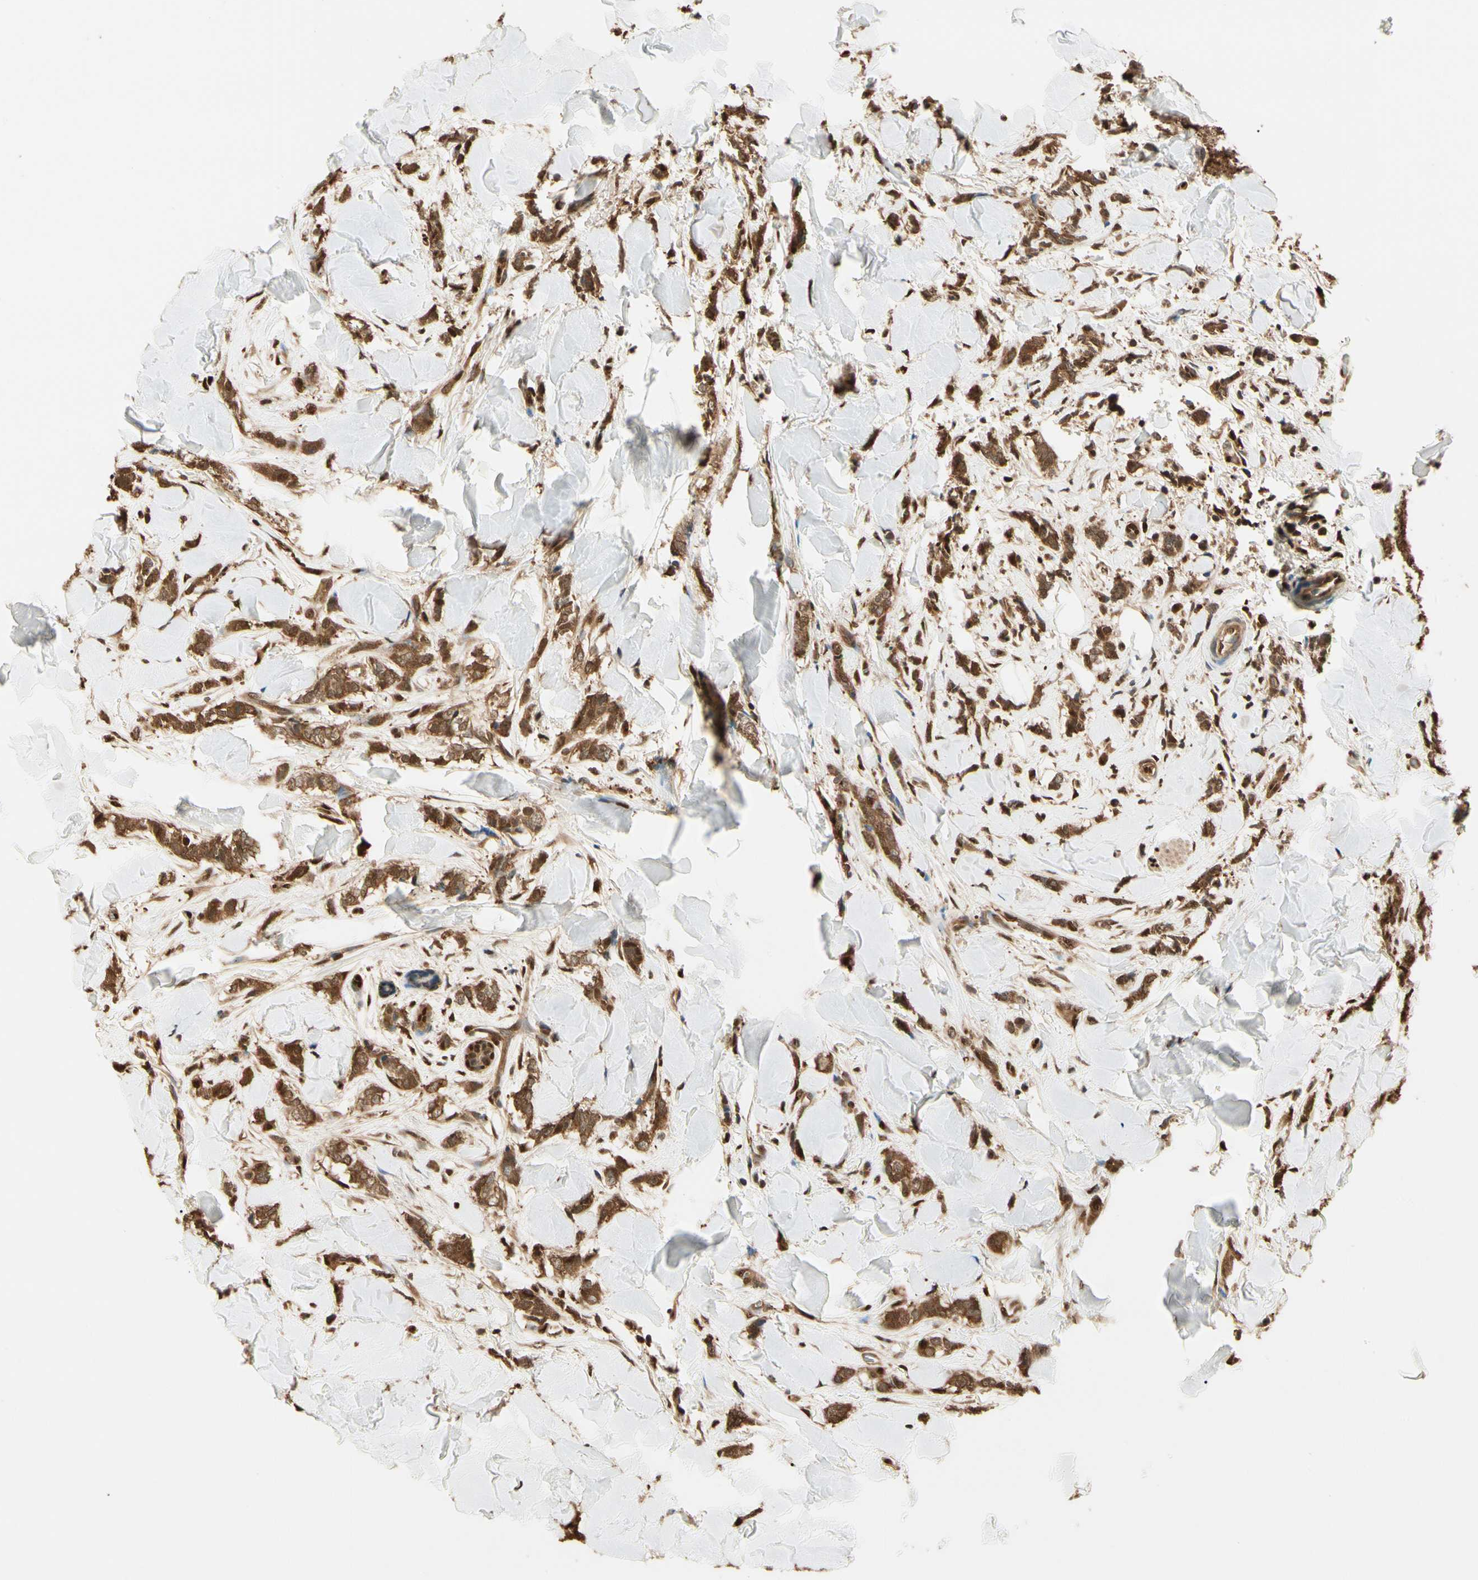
{"staining": {"intensity": "moderate", "quantity": ">75%", "location": "cytoplasmic/membranous,nuclear"}, "tissue": "breast cancer", "cell_type": "Tumor cells", "image_type": "cancer", "snomed": [{"axis": "morphology", "description": "Lobular carcinoma"}, {"axis": "topography", "description": "Skin"}, {"axis": "topography", "description": "Breast"}], "caption": "A micrograph showing moderate cytoplasmic/membranous and nuclear staining in approximately >75% of tumor cells in breast cancer, as visualized by brown immunohistochemical staining.", "gene": "PNCK", "patient": {"sex": "female", "age": 46}}